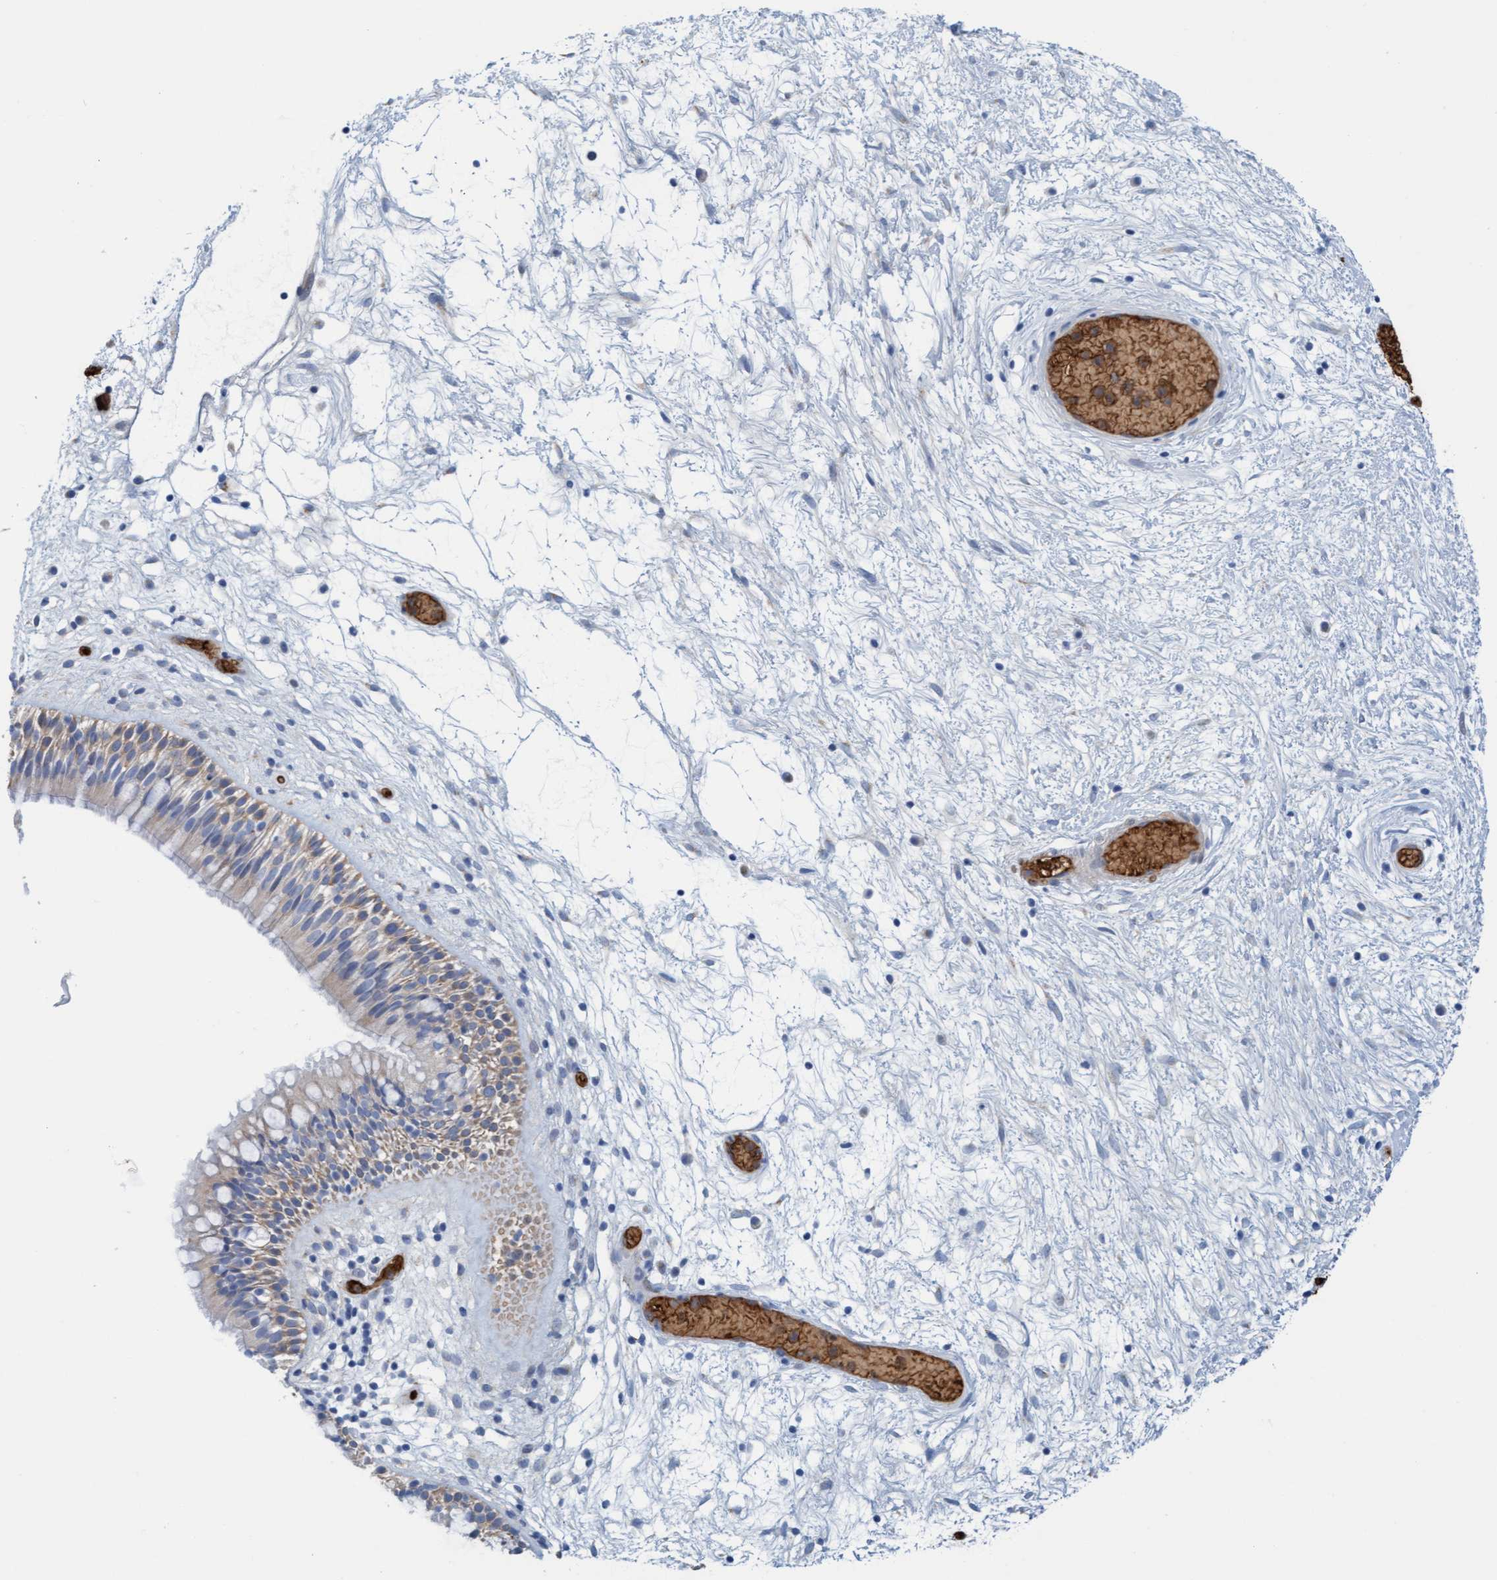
{"staining": {"intensity": "weak", "quantity": "25%-75%", "location": "cytoplasmic/membranous"}, "tissue": "nasopharynx", "cell_type": "Respiratory epithelial cells", "image_type": "normal", "snomed": [{"axis": "morphology", "description": "Normal tissue, NOS"}, {"axis": "morphology", "description": "Inflammation, NOS"}, {"axis": "topography", "description": "Nasopharynx"}], "caption": "A brown stain highlights weak cytoplasmic/membranous expression of a protein in respiratory epithelial cells of normal human nasopharynx. Using DAB (brown) and hematoxylin (blue) stains, captured at high magnification using brightfield microscopy.", "gene": "P2RX5", "patient": {"sex": "male", "age": 48}}